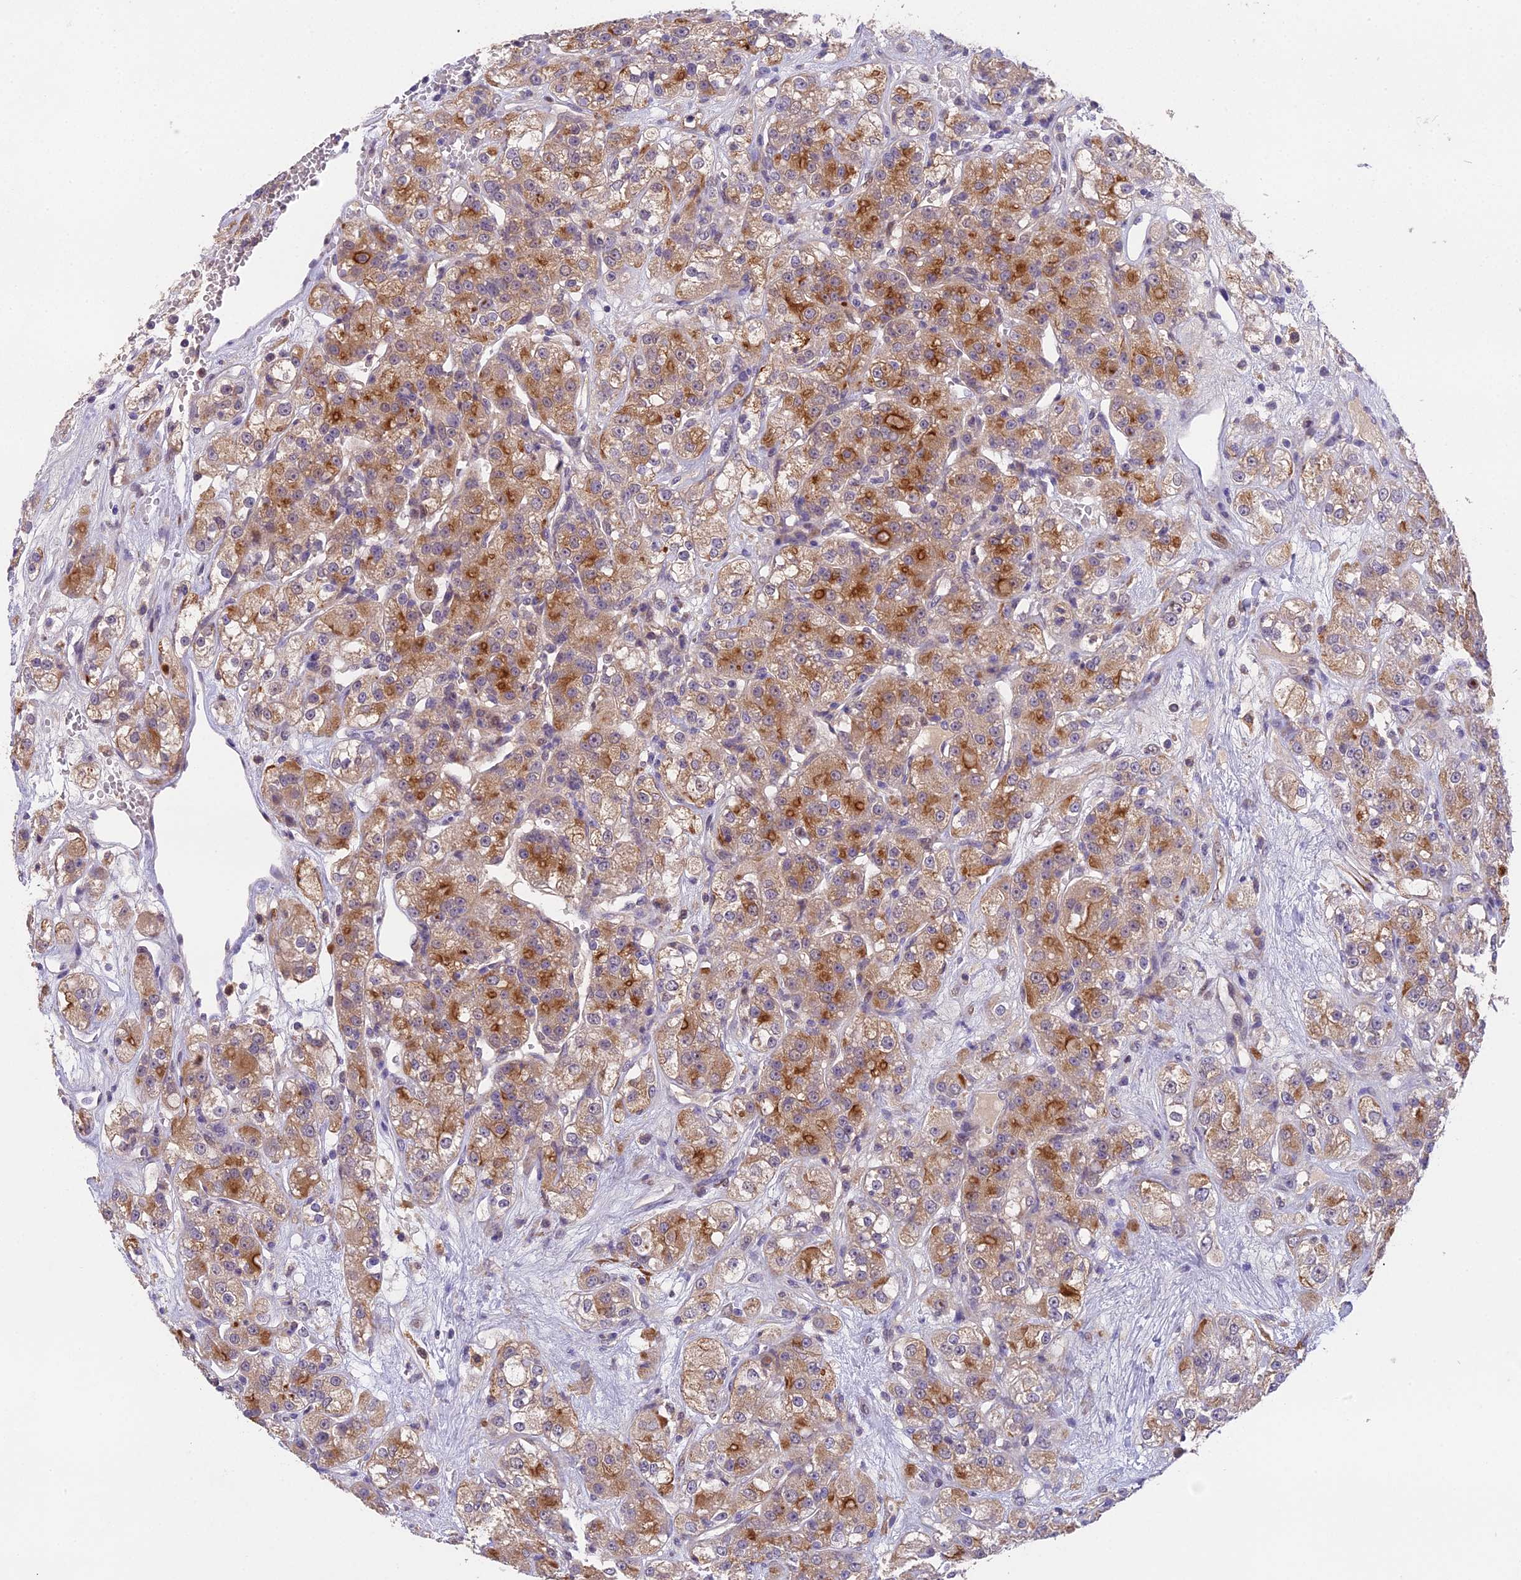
{"staining": {"intensity": "moderate", "quantity": ">75%", "location": "cytoplasmic/membranous"}, "tissue": "renal cancer", "cell_type": "Tumor cells", "image_type": "cancer", "snomed": [{"axis": "morphology", "description": "Normal tissue, NOS"}, {"axis": "morphology", "description": "Adenocarcinoma, NOS"}, {"axis": "topography", "description": "Kidney"}], "caption": "Immunohistochemical staining of human renal adenocarcinoma shows medium levels of moderate cytoplasmic/membranous staining in approximately >75% of tumor cells. (Brightfield microscopy of DAB IHC at high magnification).", "gene": "PUS10", "patient": {"sex": "male", "age": 61}}